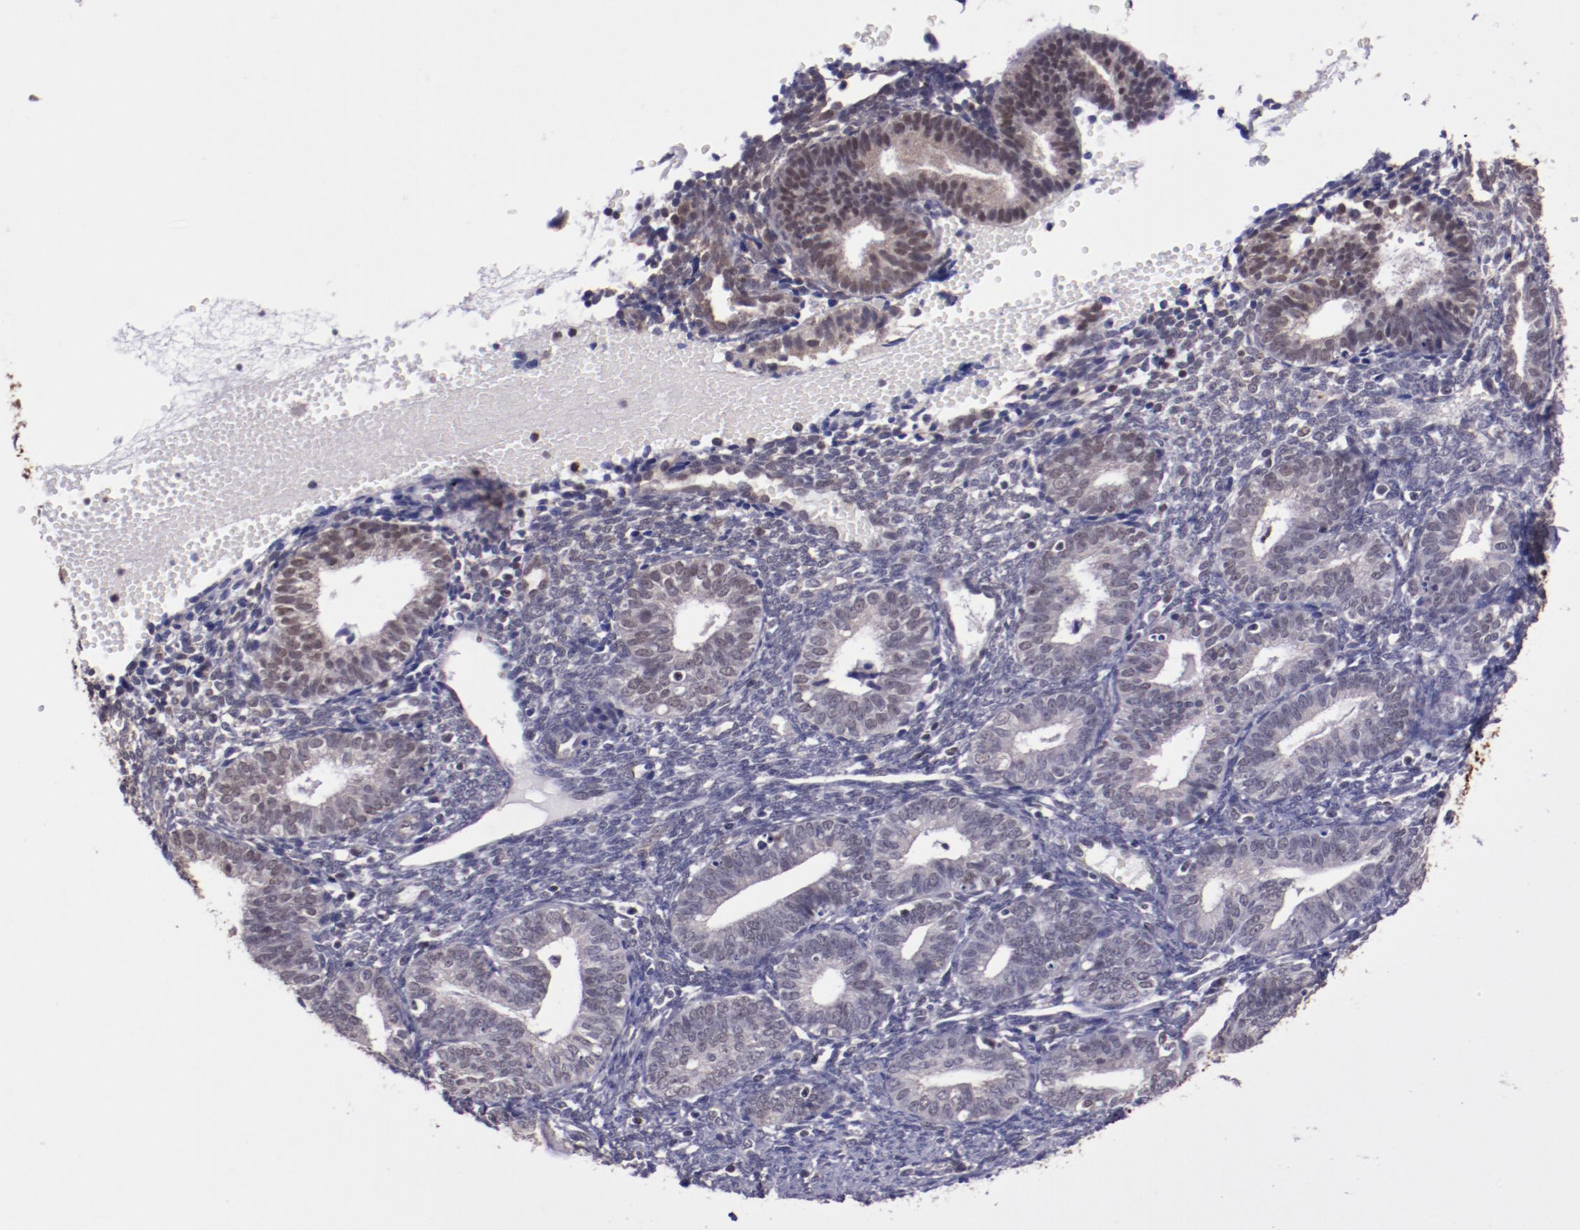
{"staining": {"intensity": "weak", "quantity": "<25%", "location": "cytoplasmic/membranous"}, "tissue": "endometrium", "cell_type": "Cells in endometrial stroma", "image_type": "normal", "snomed": [{"axis": "morphology", "description": "Normal tissue, NOS"}, {"axis": "topography", "description": "Endometrium"}], "caption": "High power microscopy photomicrograph of an immunohistochemistry (IHC) image of unremarkable endometrium, revealing no significant expression in cells in endometrial stroma. (DAB IHC visualized using brightfield microscopy, high magnification).", "gene": "ELF1", "patient": {"sex": "female", "age": 61}}